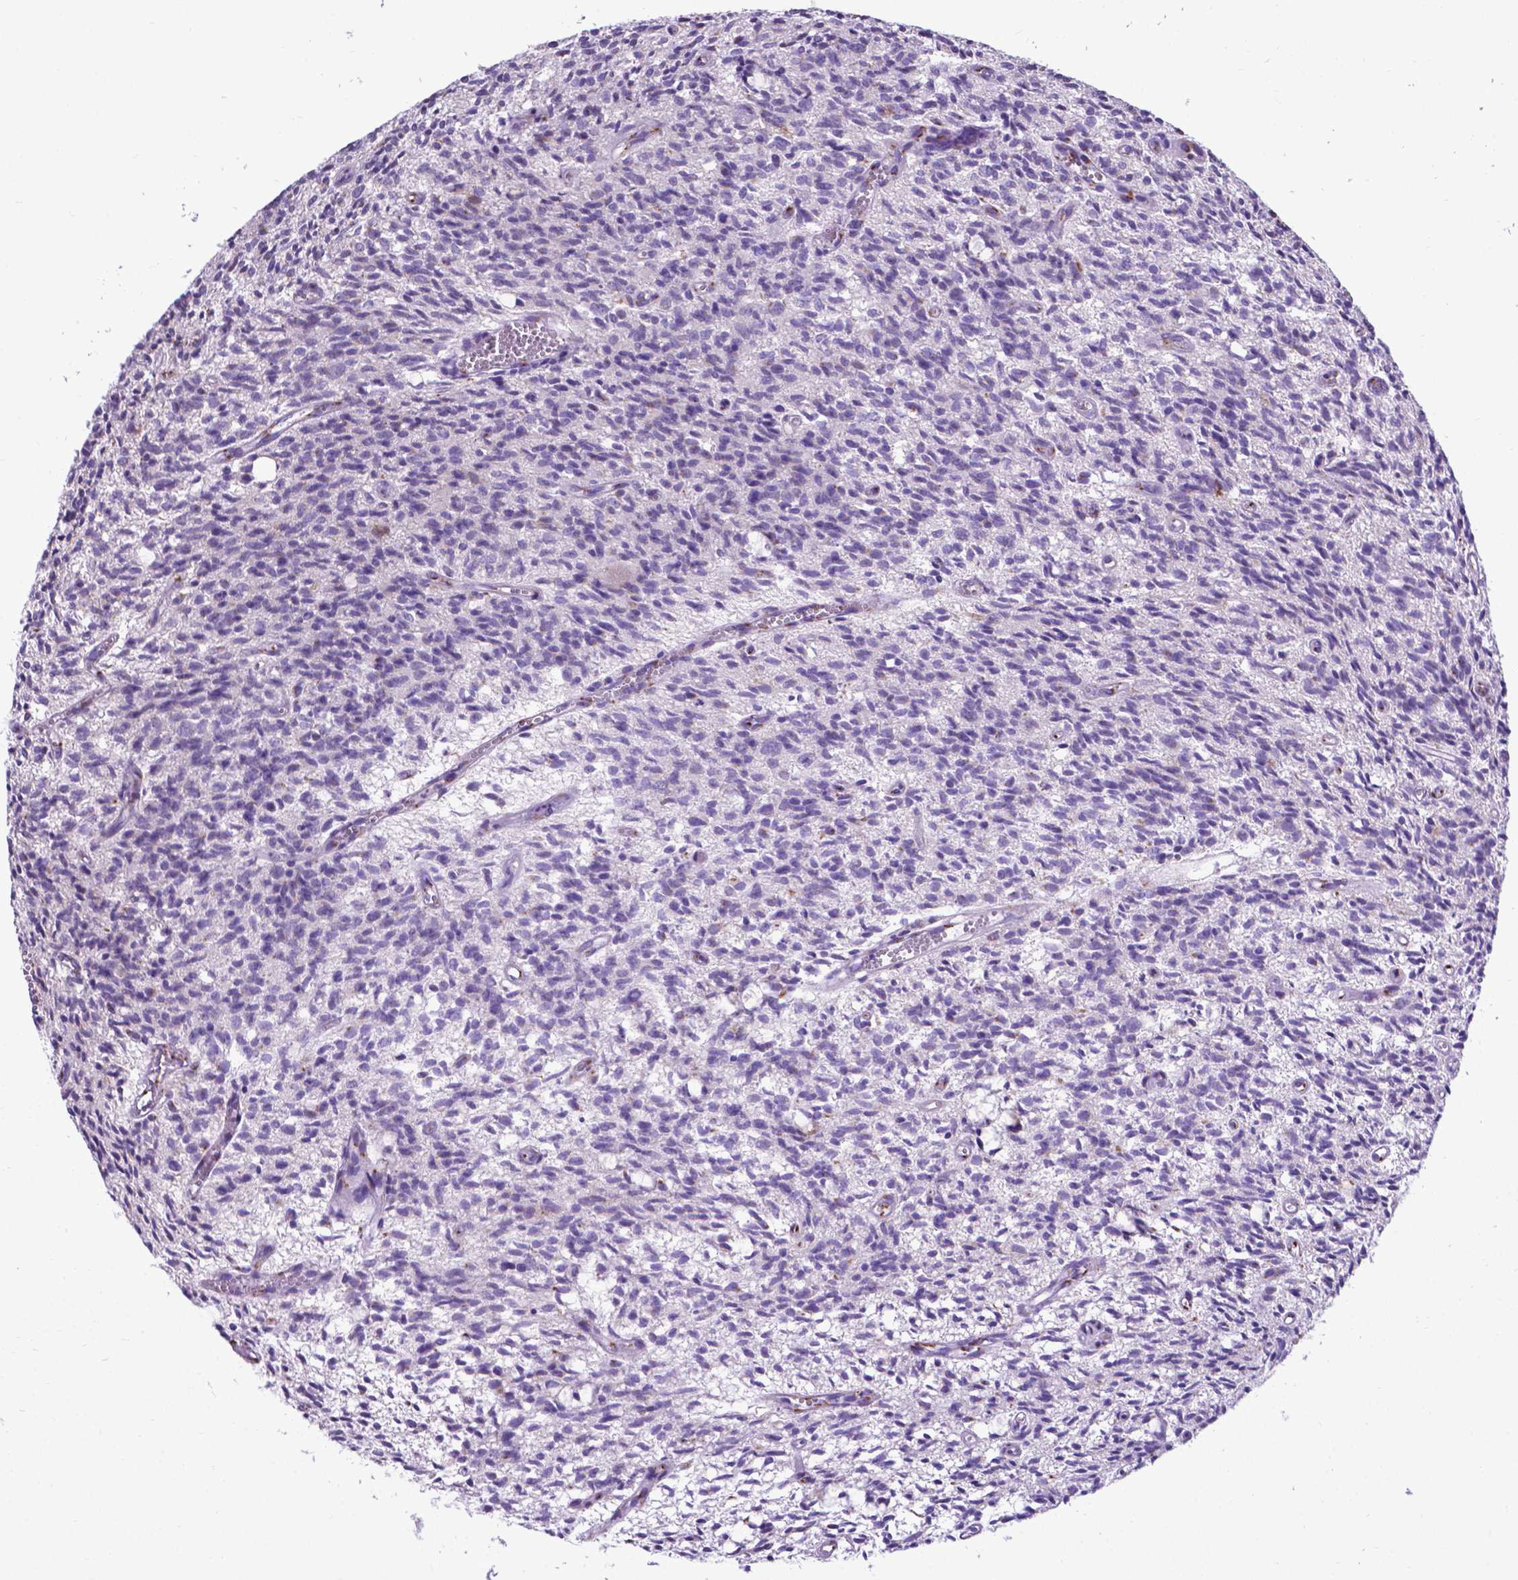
{"staining": {"intensity": "negative", "quantity": "none", "location": "none"}, "tissue": "glioma", "cell_type": "Tumor cells", "image_type": "cancer", "snomed": [{"axis": "morphology", "description": "Glioma, malignant, Low grade"}, {"axis": "topography", "description": "Brain"}], "caption": "This image is of glioma stained with IHC to label a protein in brown with the nuclei are counter-stained blue. There is no staining in tumor cells.", "gene": "MRPL10", "patient": {"sex": "male", "age": 64}}